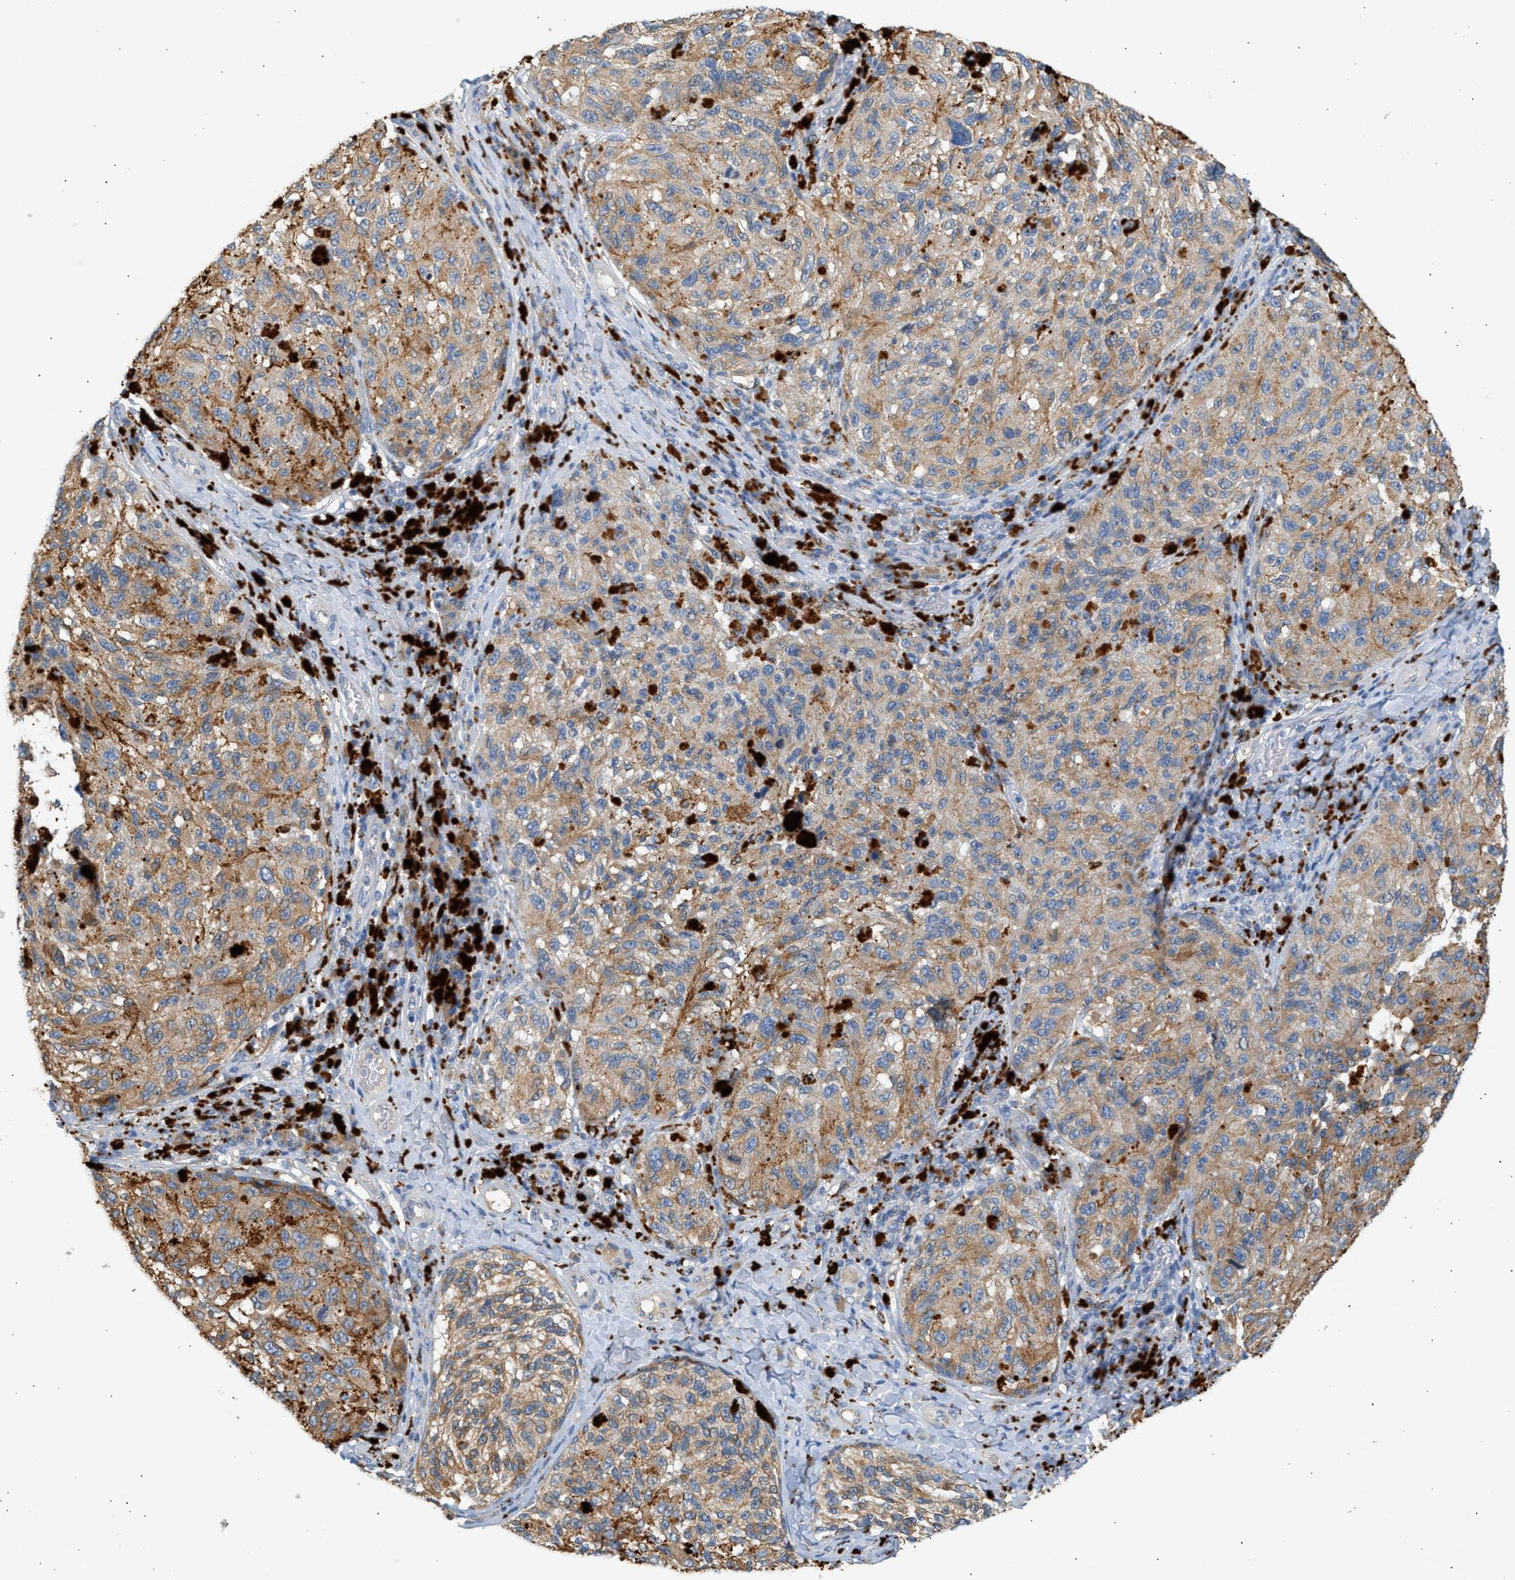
{"staining": {"intensity": "moderate", "quantity": ">75%", "location": "cytoplasmic/membranous"}, "tissue": "melanoma", "cell_type": "Tumor cells", "image_type": "cancer", "snomed": [{"axis": "morphology", "description": "Malignant melanoma, NOS"}, {"axis": "topography", "description": "Skin"}], "caption": "An immunohistochemistry image of tumor tissue is shown. Protein staining in brown highlights moderate cytoplasmic/membranous positivity in melanoma within tumor cells.", "gene": "ENTHD1", "patient": {"sex": "female", "age": 73}}